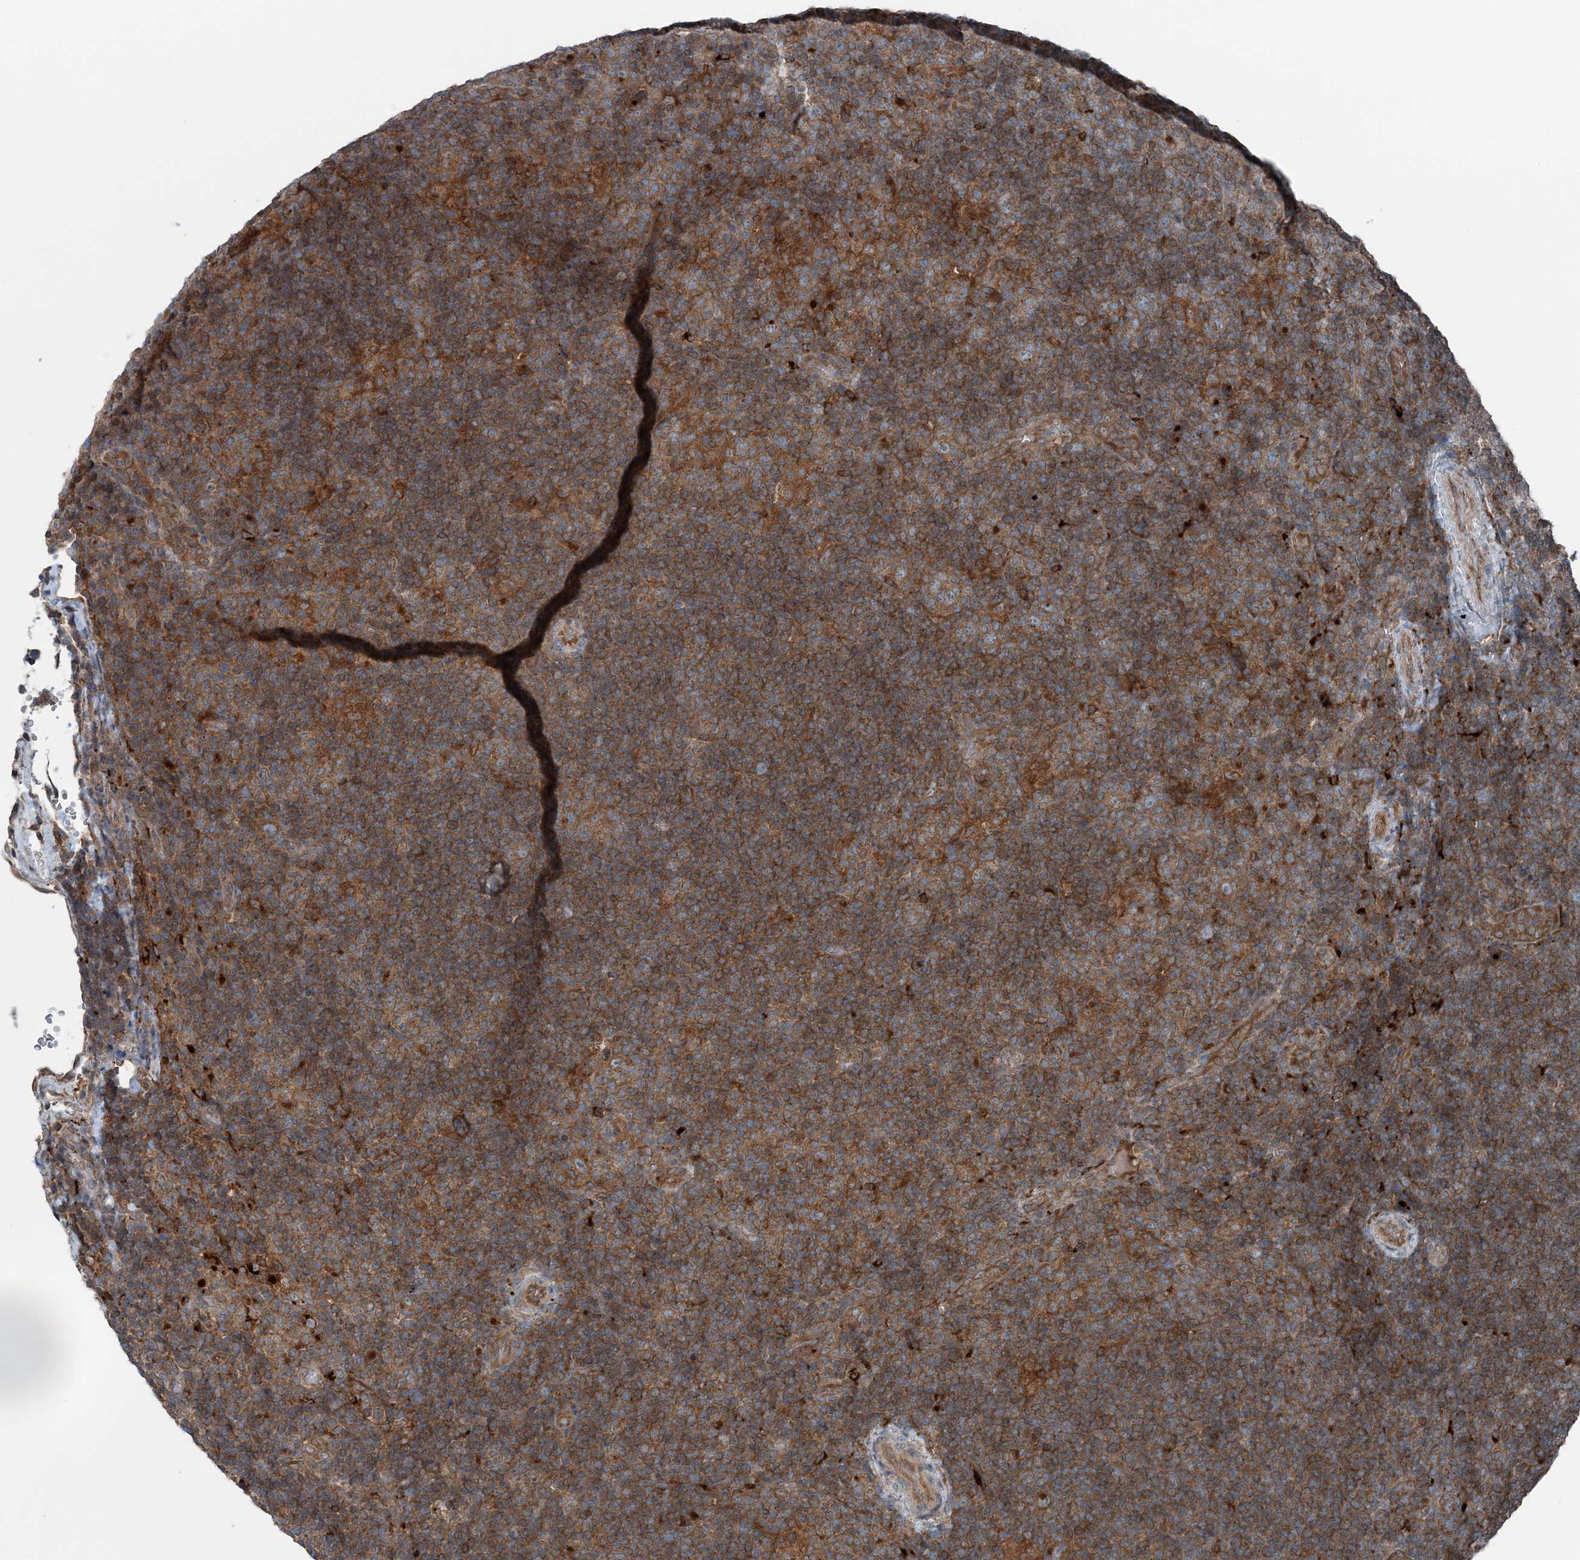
{"staining": {"intensity": "moderate", "quantity": ">75%", "location": "cytoplasmic/membranous"}, "tissue": "lymphoma", "cell_type": "Tumor cells", "image_type": "cancer", "snomed": [{"axis": "morphology", "description": "Hodgkin's disease, NOS"}, {"axis": "topography", "description": "Lymph node"}], "caption": "This is a histology image of immunohistochemistry (IHC) staining of lymphoma, which shows moderate expression in the cytoplasmic/membranous of tumor cells.", "gene": "ASNSD1", "patient": {"sex": "female", "age": 57}}